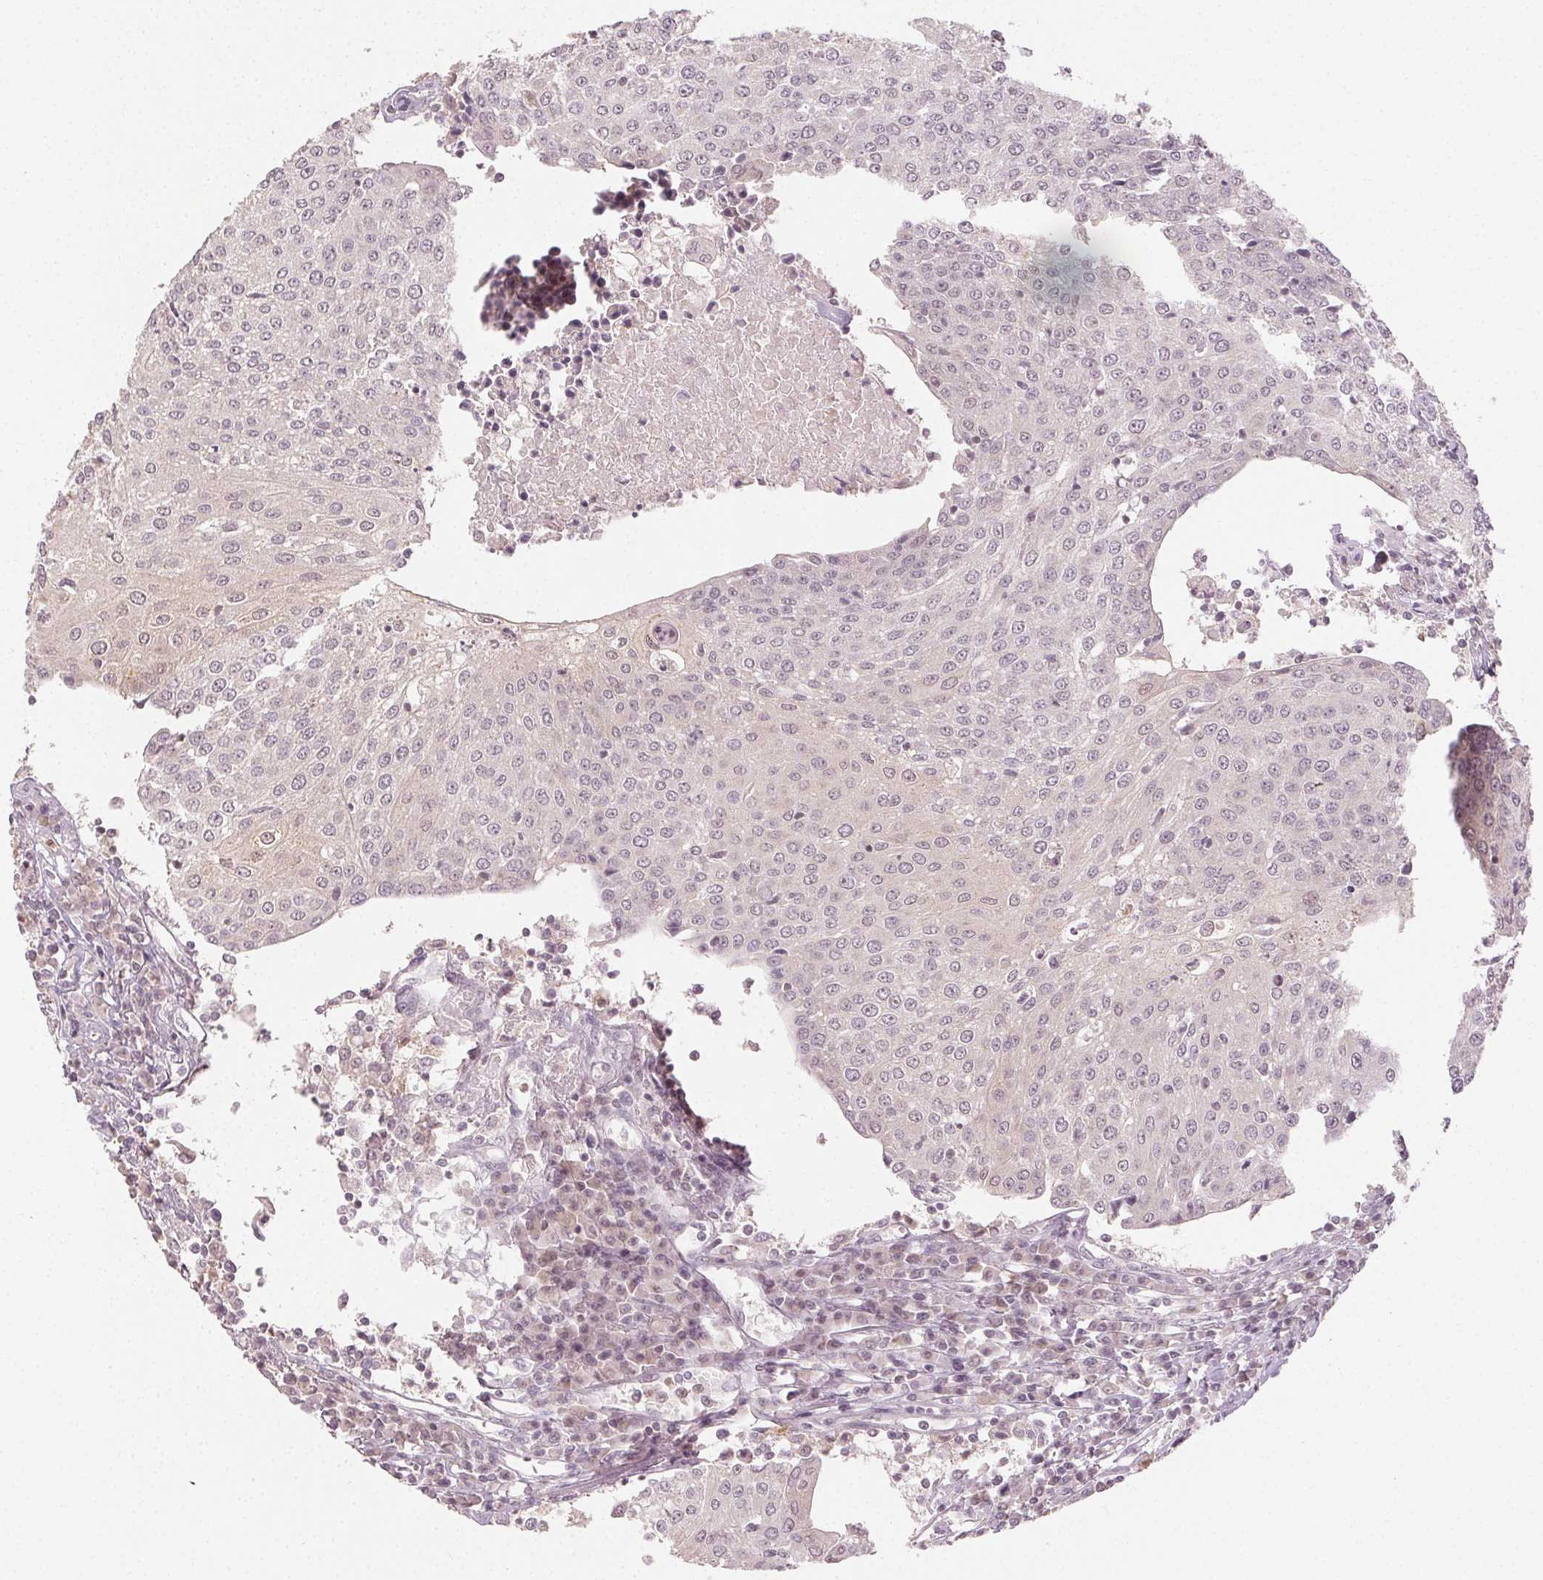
{"staining": {"intensity": "negative", "quantity": "none", "location": "none"}, "tissue": "urothelial cancer", "cell_type": "Tumor cells", "image_type": "cancer", "snomed": [{"axis": "morphology", "description": "Urothelial carcinoma, High grade"}, {"axis": "topography", "description": "Urinary bladder"}], "caption": "IHC photomicrograph of urothelial cancer stained for a protein (brown), which exhibits no staining in tumor cells.", "gene": "MAPK14", "patient": {"sex": "female", "age": 85}}